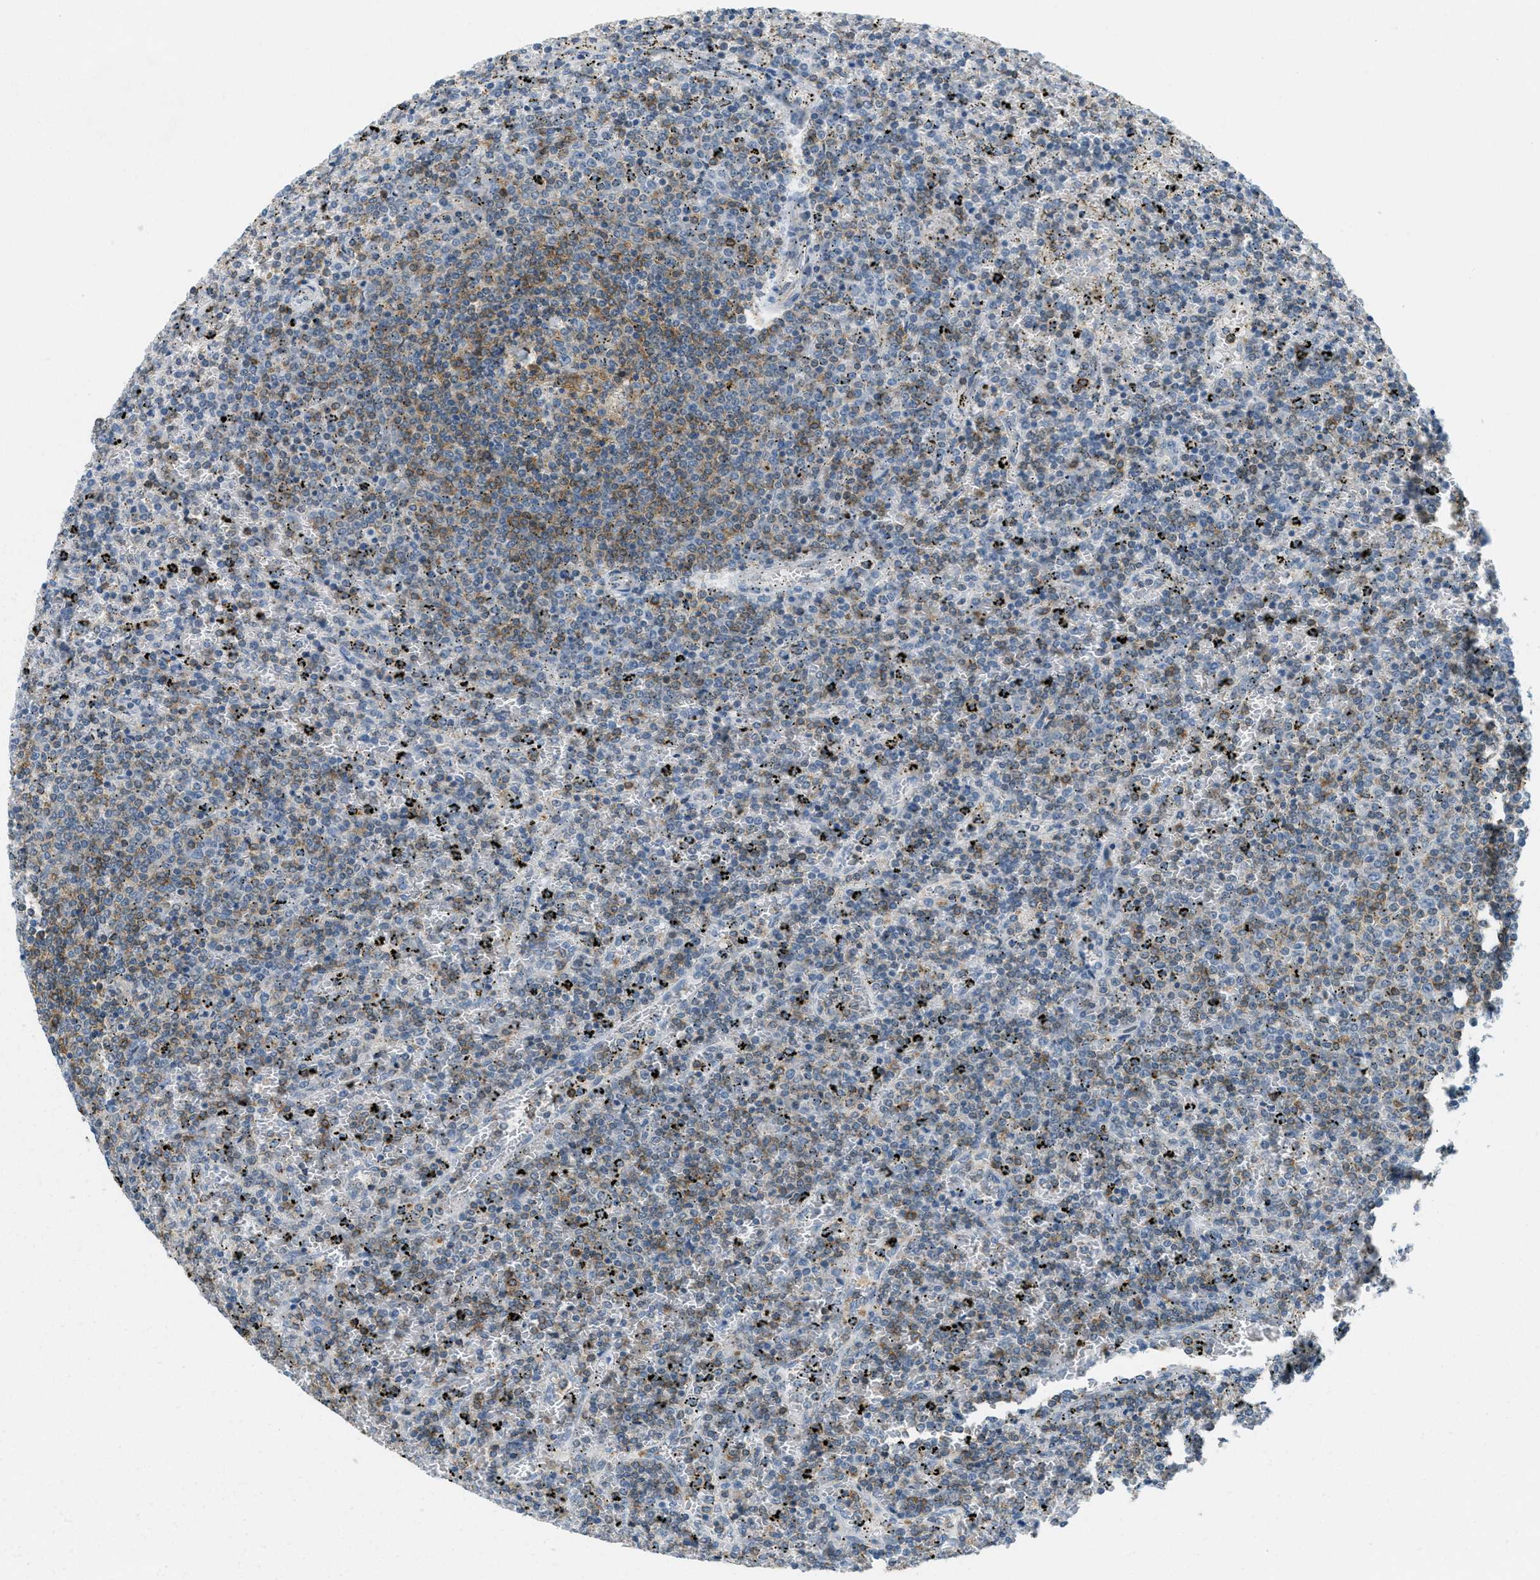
{"staining": {"intensity": "weak", "quantity": "<25%", "location": "cytoplasmic/membranous"}, "tissue": "lymphoma", "cell_type": "Tumor cells", "image_type": "cancer", "snomed": [{"axis": "morphology", "description": "Malignant lymphoma, non-Hodgkin's type, Low grade"}, {"axis": "topography", "description": "Spleen"}], "caption": "An immunohistochemistry micrograph of lymphoma is shown. There is no staining in tumor cells of lymphoma.", "gene": "FYN", "patient": {"sex": "female", "age": 77}}